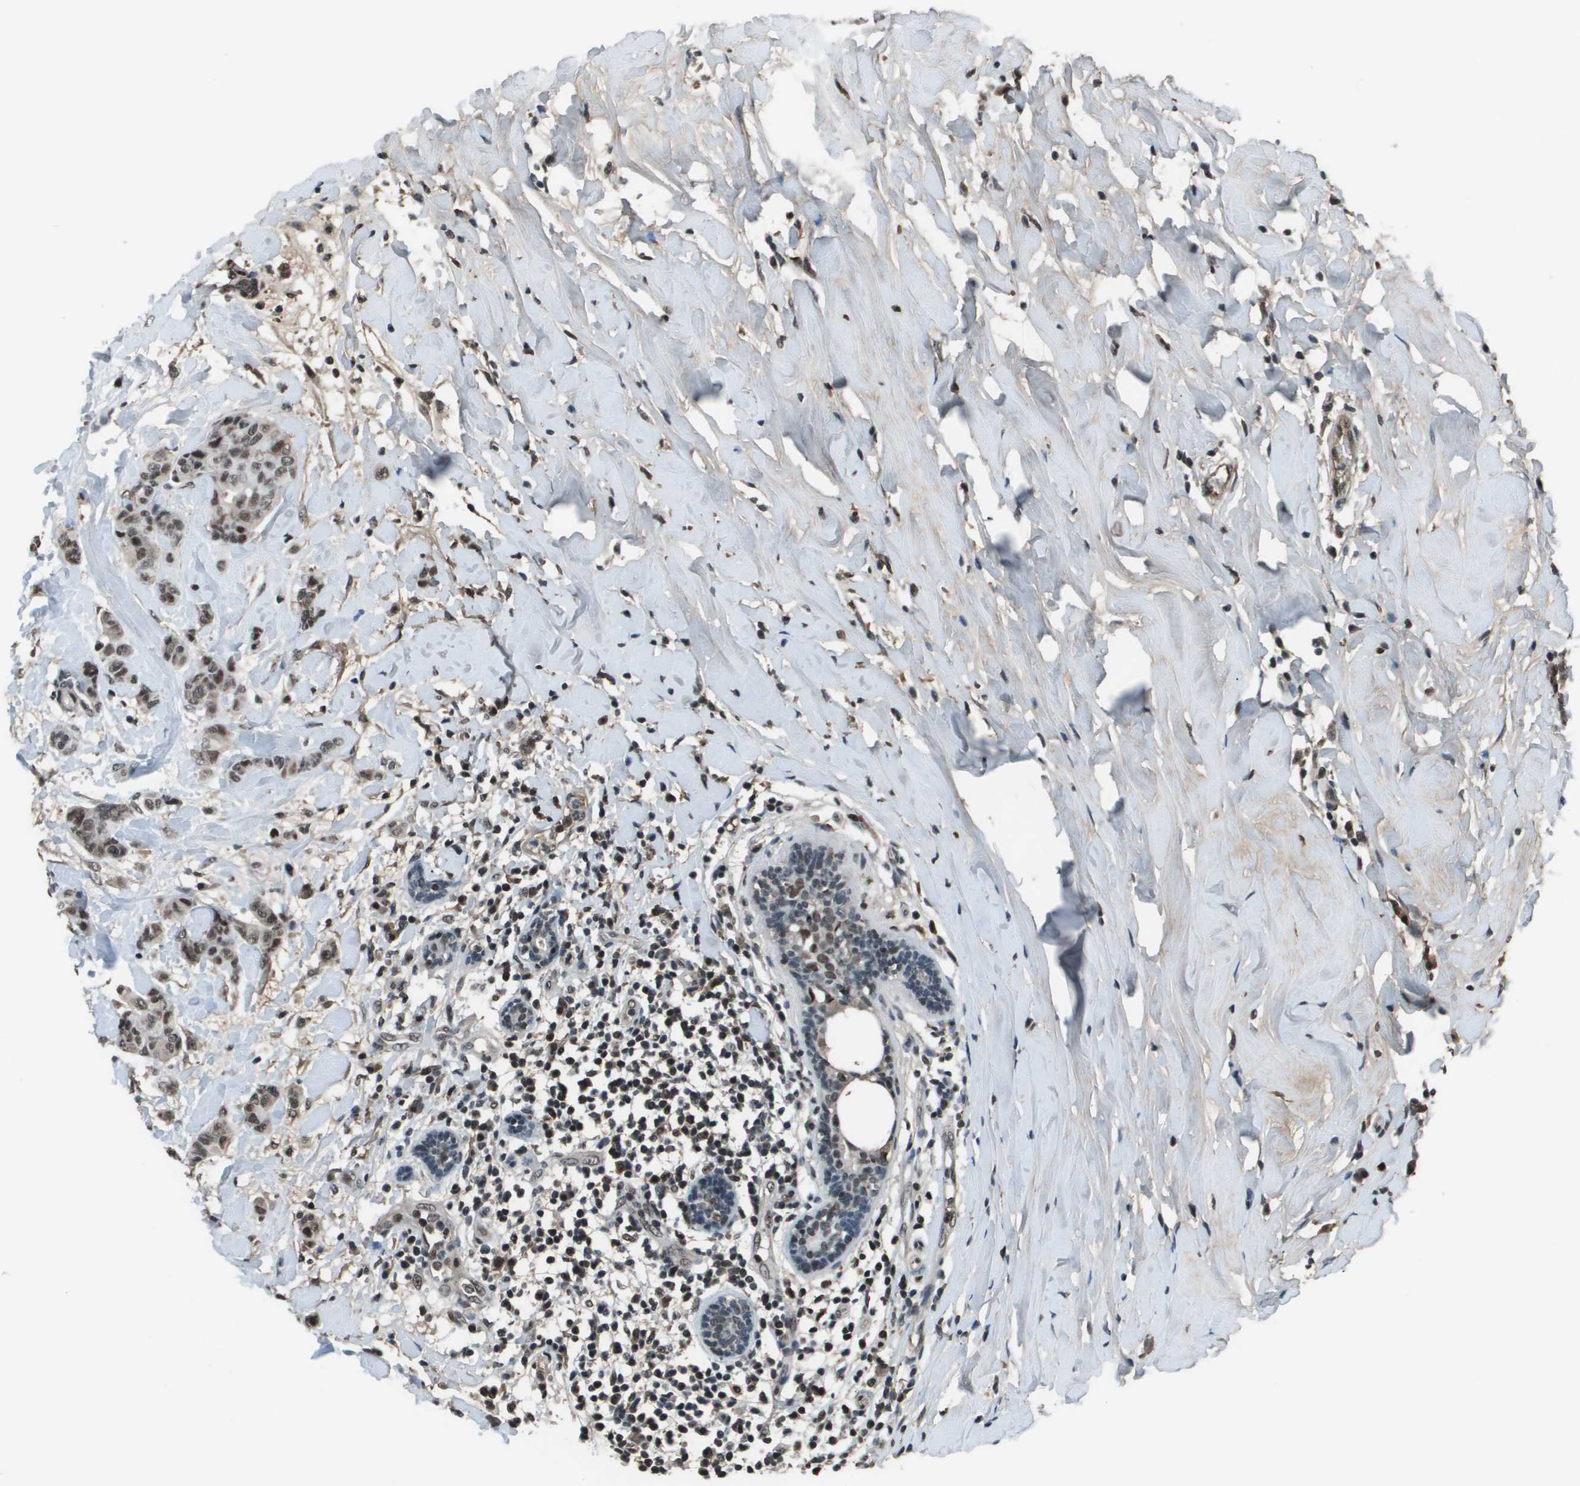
{"staining": {"intensity": "moderate", "quantity": ">75%", "location": "nuclear"}, "tissue": "breast cancer", "cell_type": "Tumor cells", "image_type": "cancer", "snomed": [{"axis": "morphology", "description": "Normal tissue, NOS"}, {"axis": "morphology", "description": "Duct carcinoma"}, {"axis": "topography", "description": "Breast"}], "caption": "Human infiltrating ductal carcinoma (breast) stained for a protein (brown) reveals moderate nuclear positive expression in approximately >75% of tumor cells.", "gene": "THRAP3", "patient": {"sex": "female", "age": 40}}